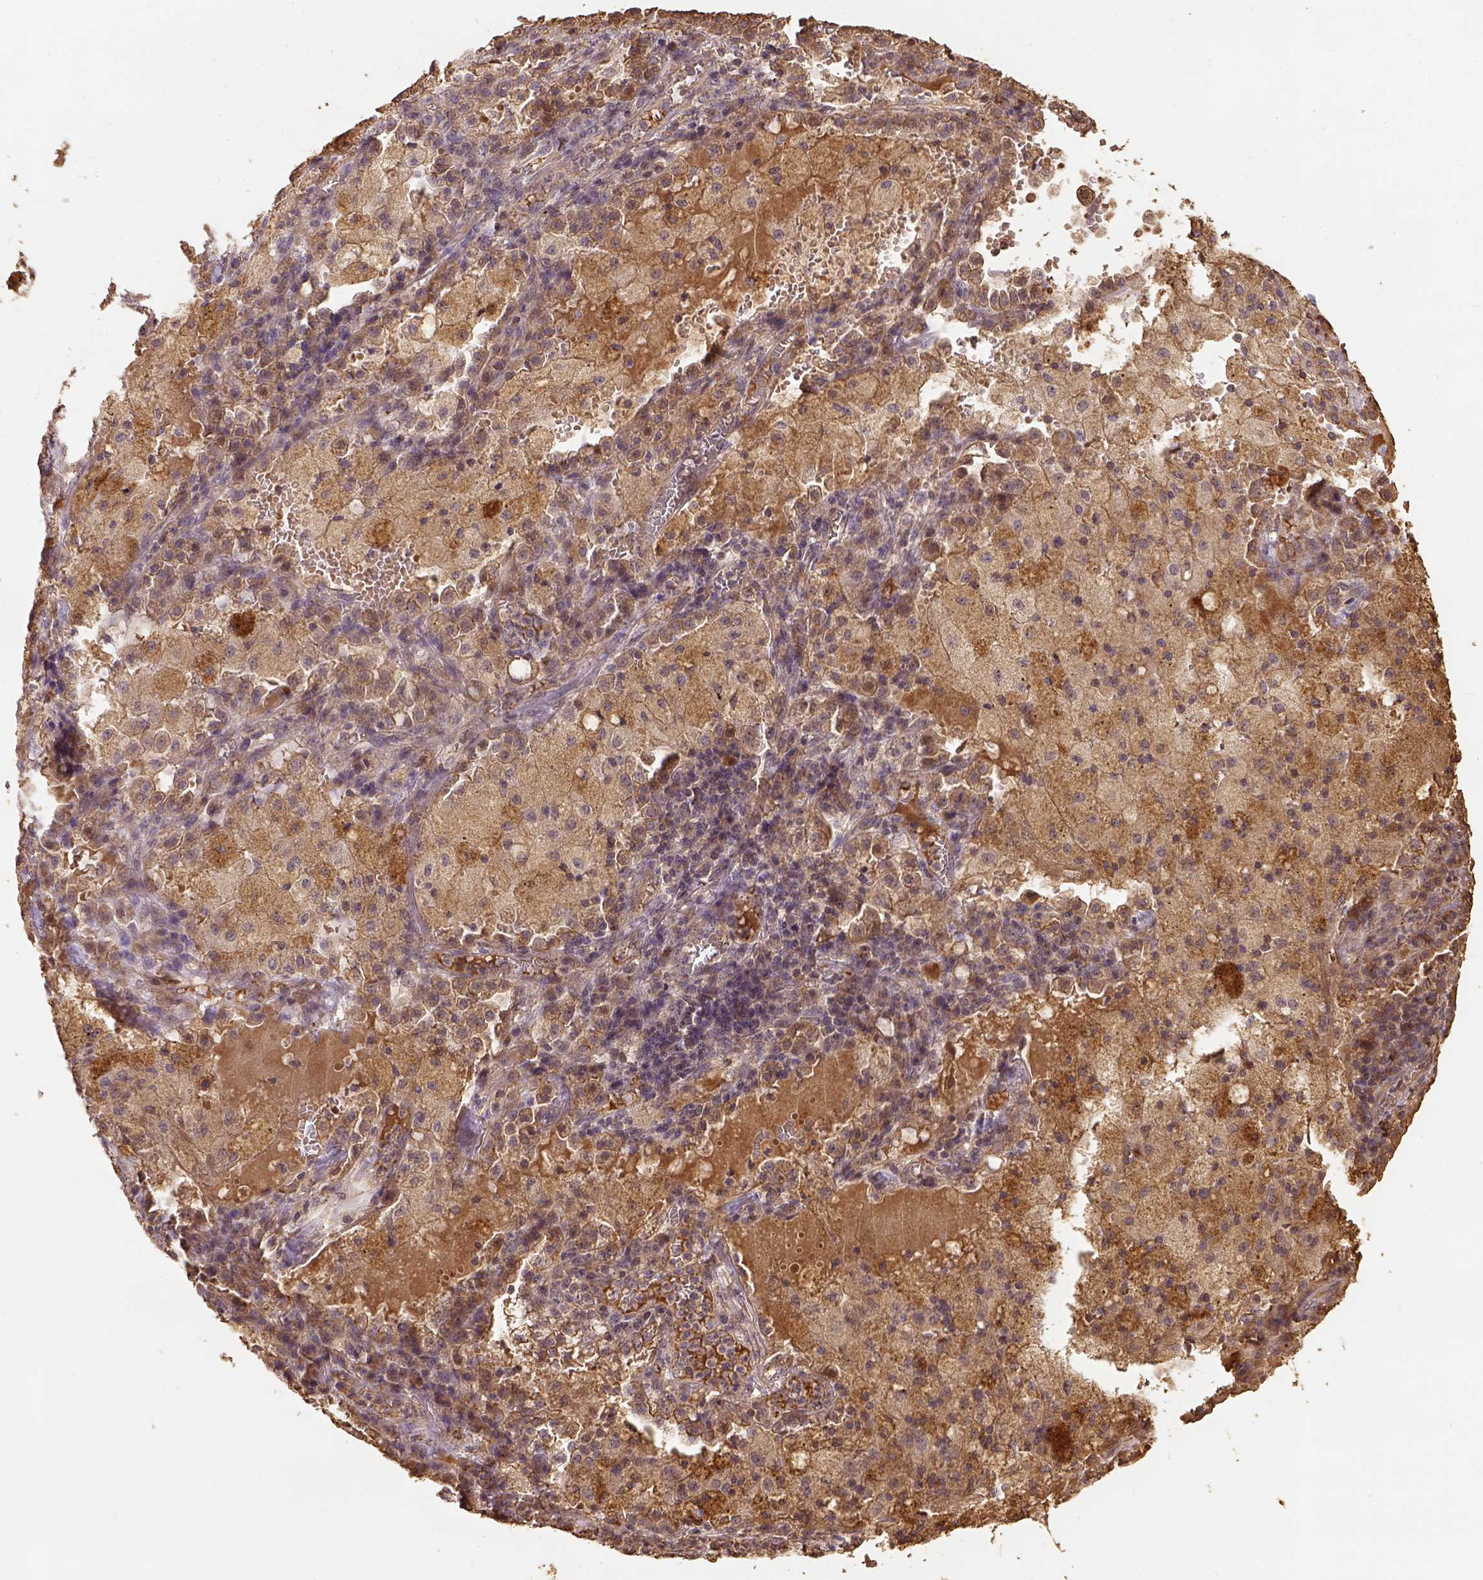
{"staining": {"intensity": "moderate", "quantity": "<25%", "location": "cytoplasmic/membranous"}, "tissue": "lung cancer", "cell_type": "Tumor cells", "image_type": "cancer", "snomed": [{"axis": "morphology", "description": "Adenocarcinoma, NOS"}, {"axis": "topography", "description": "Lung"}], "caption": "Human lung cancer (adenocarcinoma) stained with a protein marker displays moderate staining in tumor cells.", "gene": "ATP1B3", "patient": {"sex": "male", "age": 57}}